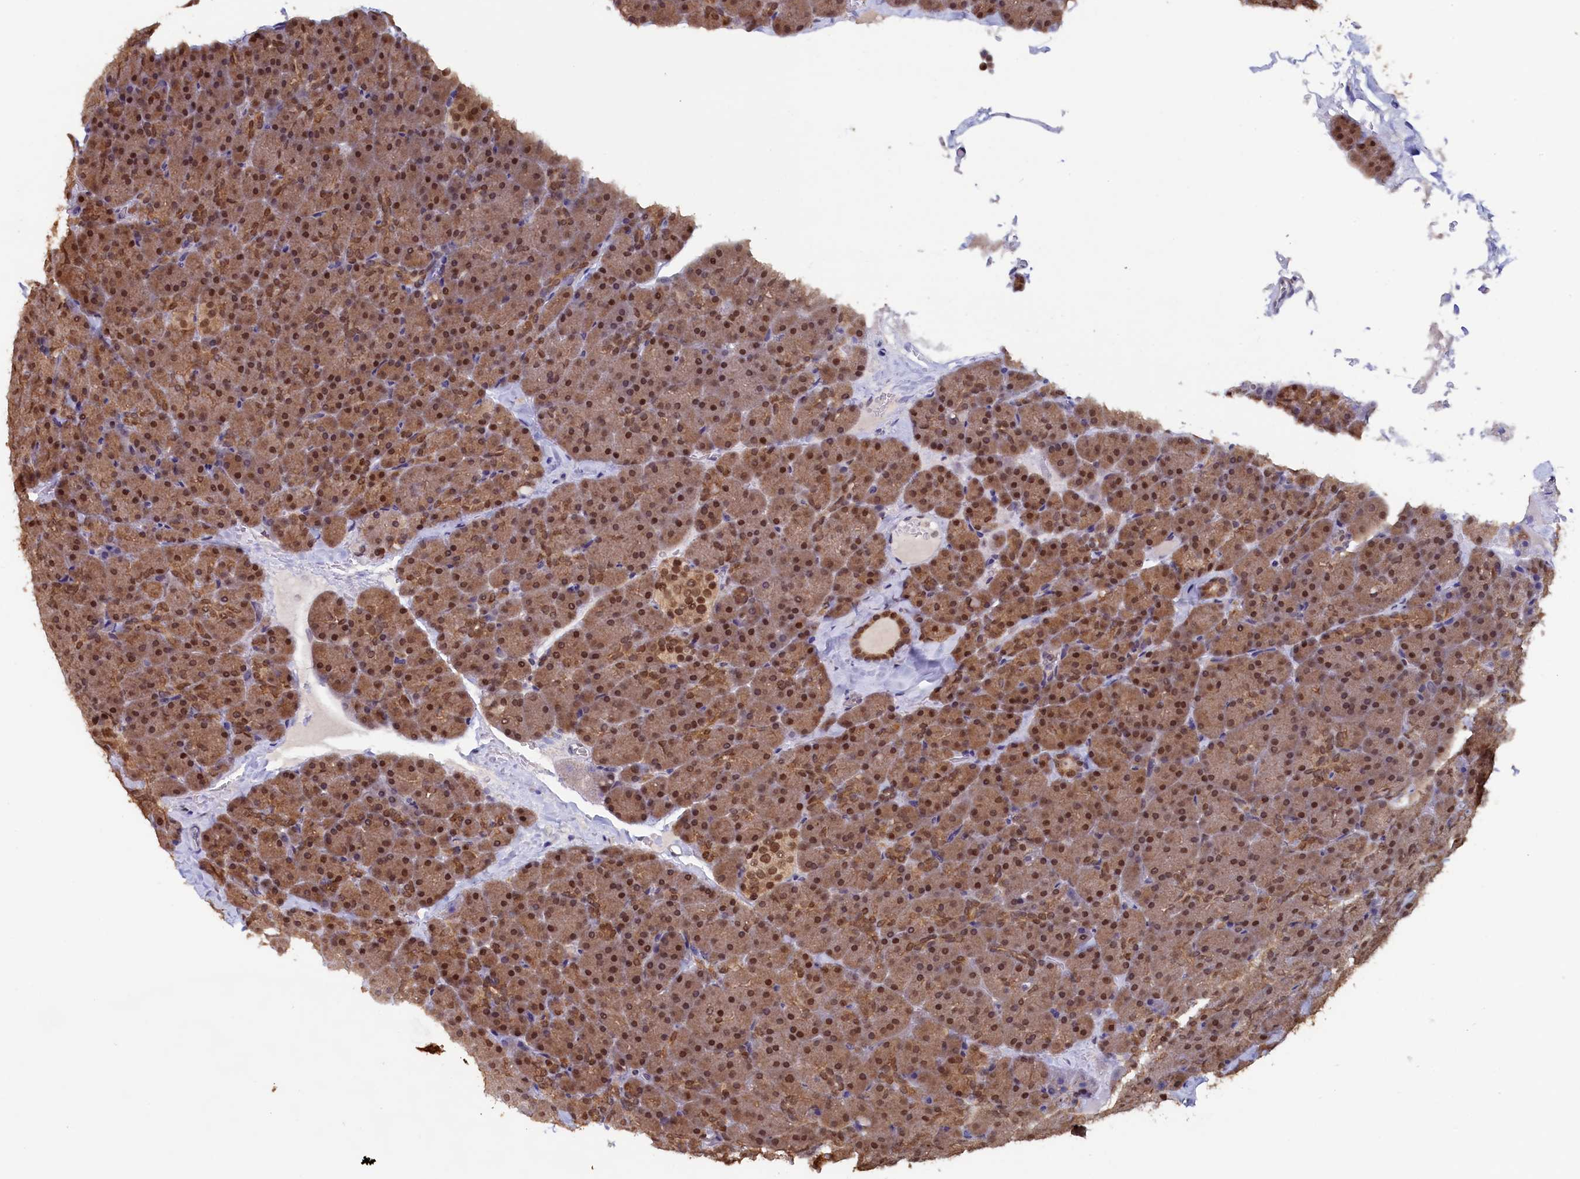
{"staining": {"intensity": "strong", "quantity": ">75%", "location": "cytoplasmic/membranous,nuclear"}, "tissue": "pancreas", "cell_type": "Exocrine glandular cells", "image_type": "normal", "snomed": [{"axis": "morphology", "description": "Normal tissue, NOS"}, {"axis": "topography", "description": "Pancreas"}], "caption": "The photomicrograph shows immunohistochemical staining of benign pancreas. There is strong cytoplasmic/membranous,nuclear positivity is appreciated in about >75% of exocrine glandular cells.", "gene": "AHCY", "patient": {"sex": "male", "age": 36}}